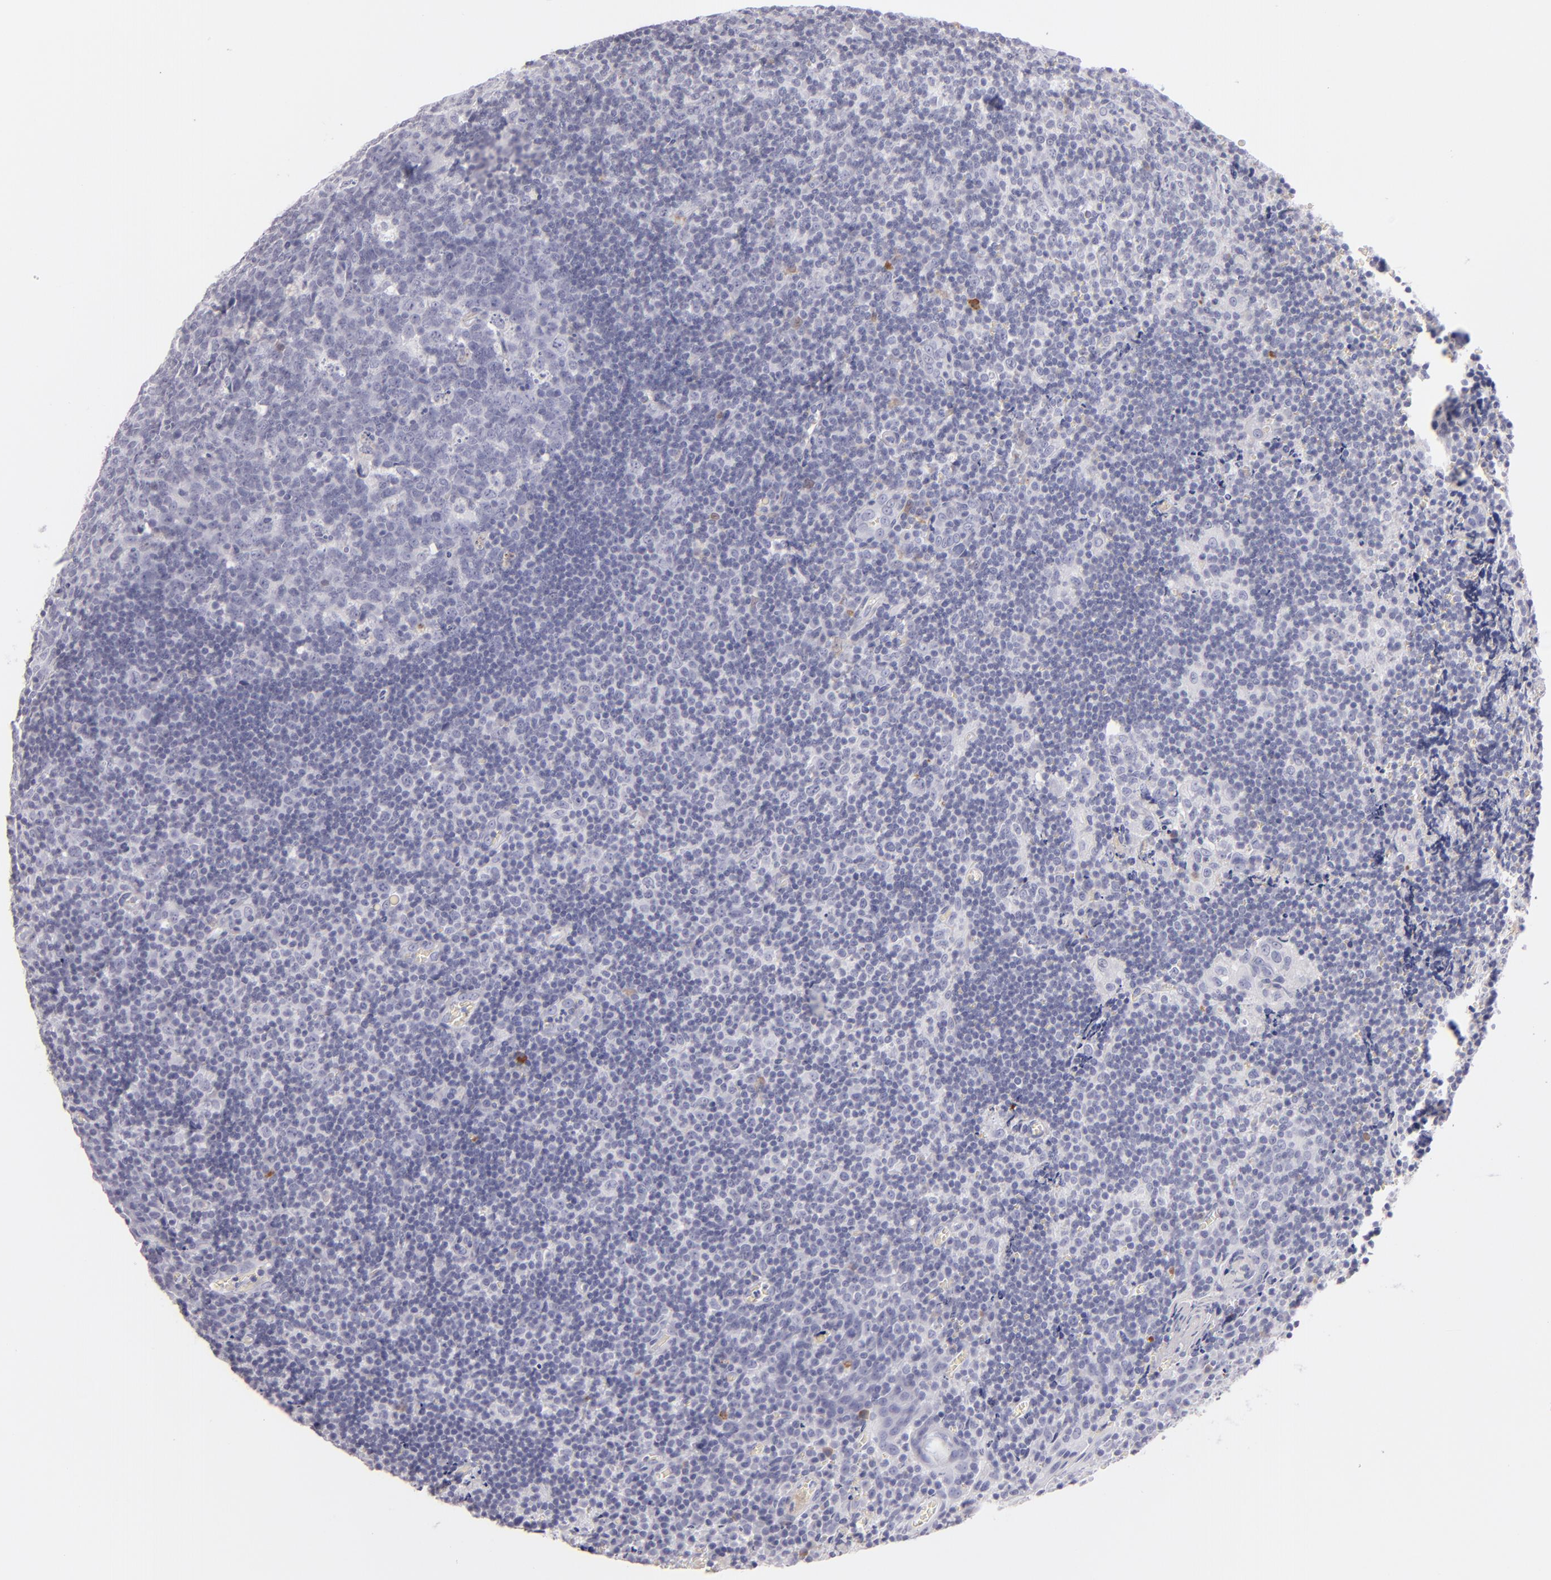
{"staining": {"intensity": "negative", "quantity": "none", "location": "none"}, "tissue": "tonsil", "cell_type": "Germinal center cells", "image_type": "normal", "snomed": [{"axis": "morphology", "description": "Normal tissue, NOS"}, {"axis": "topography", "description": "Tonsil"}], "caption": "A high-resolution histopathology image shows IHC staining of normal tonsil, which reveals no significant positivity in germinal center cells.", "gene": "F13A1", "patient": {"sex": "male", "age": 20}}